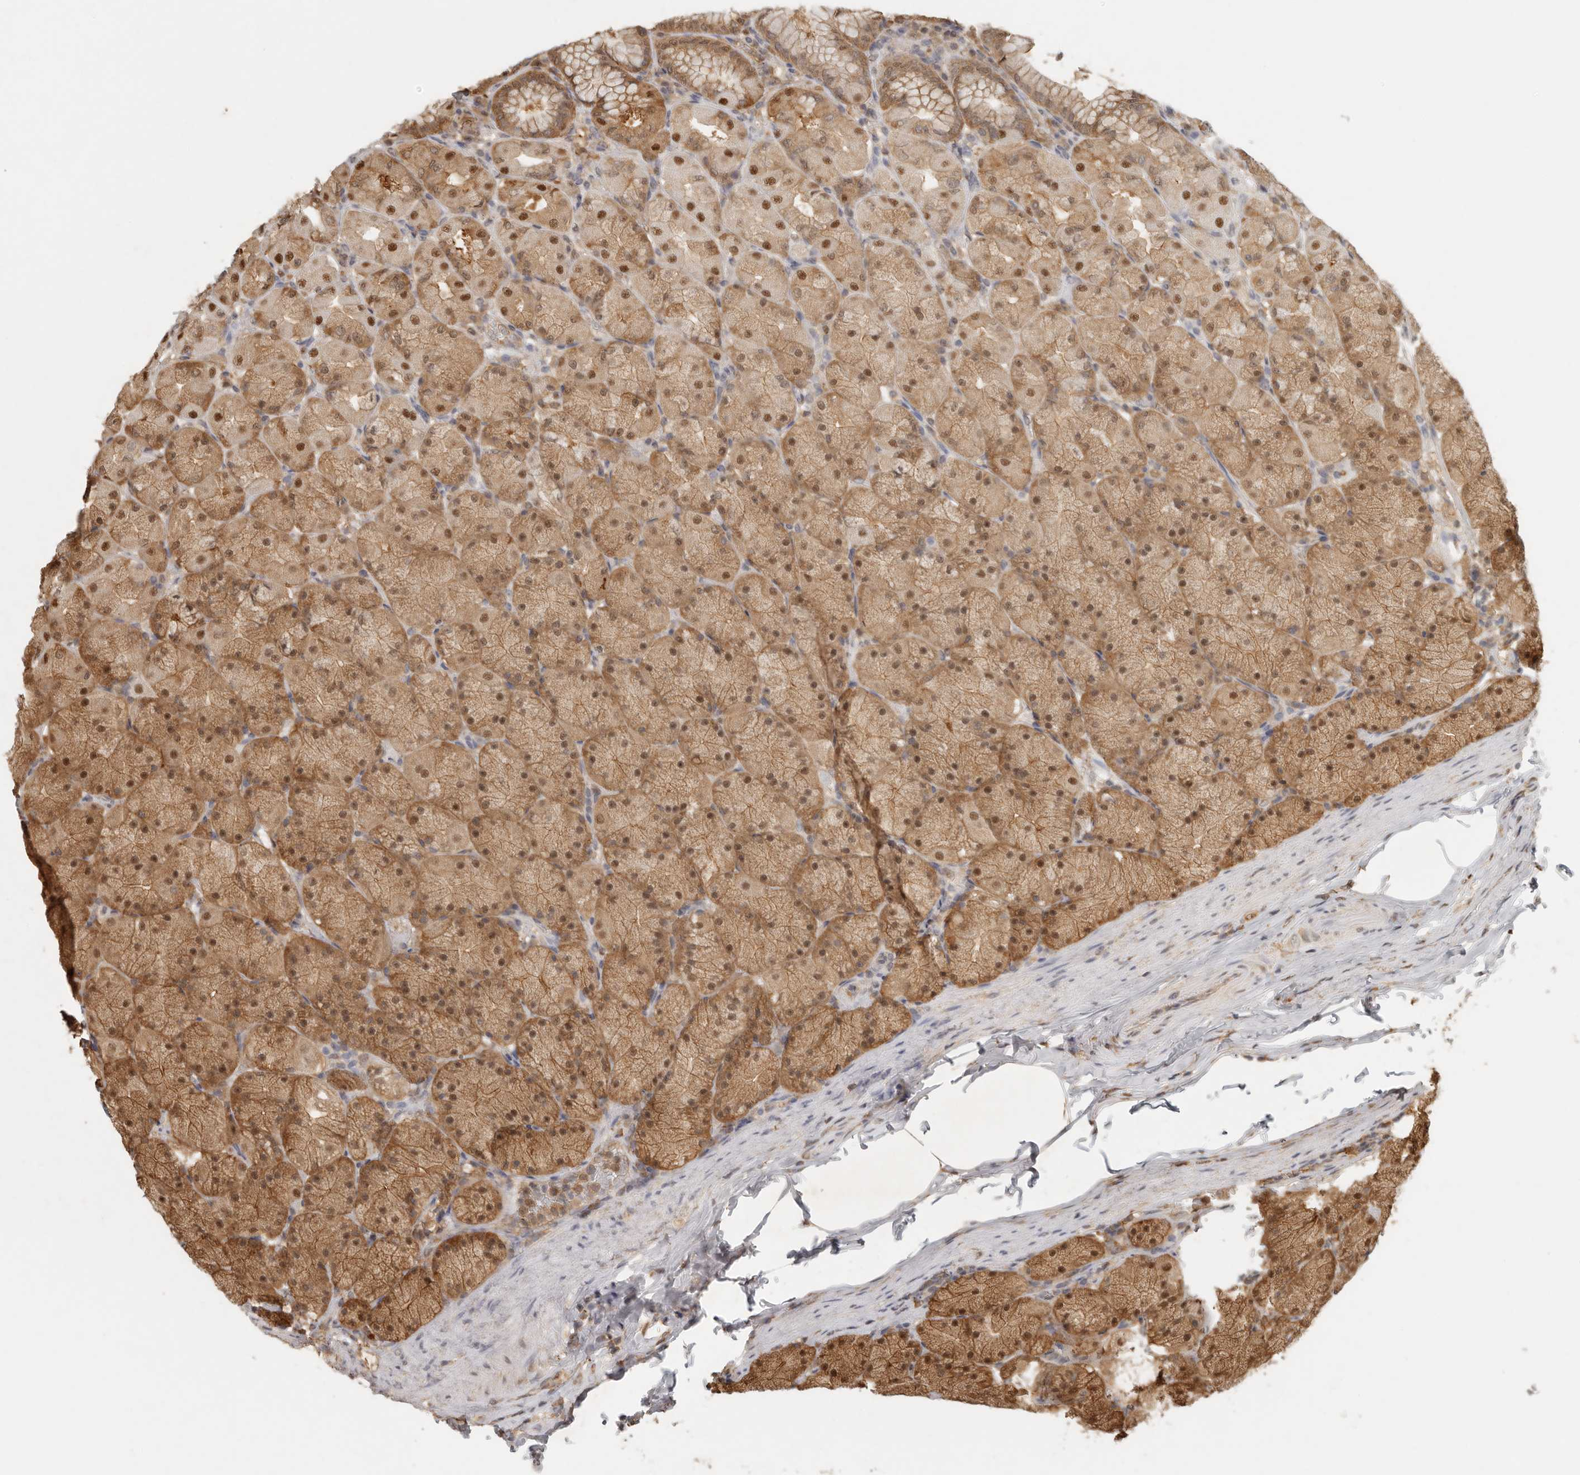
{"staining": {"intensity": "moderate", "quantity": ">75%", "location": "cytoplasmic/membranous,nuclear"}, "tissue": "stomach", "cell_type": "Glandular cells", "image_type": "normal", "snomed": [{"axis": "morphology", "description": "Normal tissue, NOS"}, {"axis": "topography", "description": "Stomach, upper"}], "caption": "IHC of benign human stomach displays medium levels of moderate cytoplasmic/membranous,nuclear expression in about >75% of glandular cells. Nuclei are stained in blue.", "gene": "PSMA5", "patient": {"sex": "female", "age": 56}}